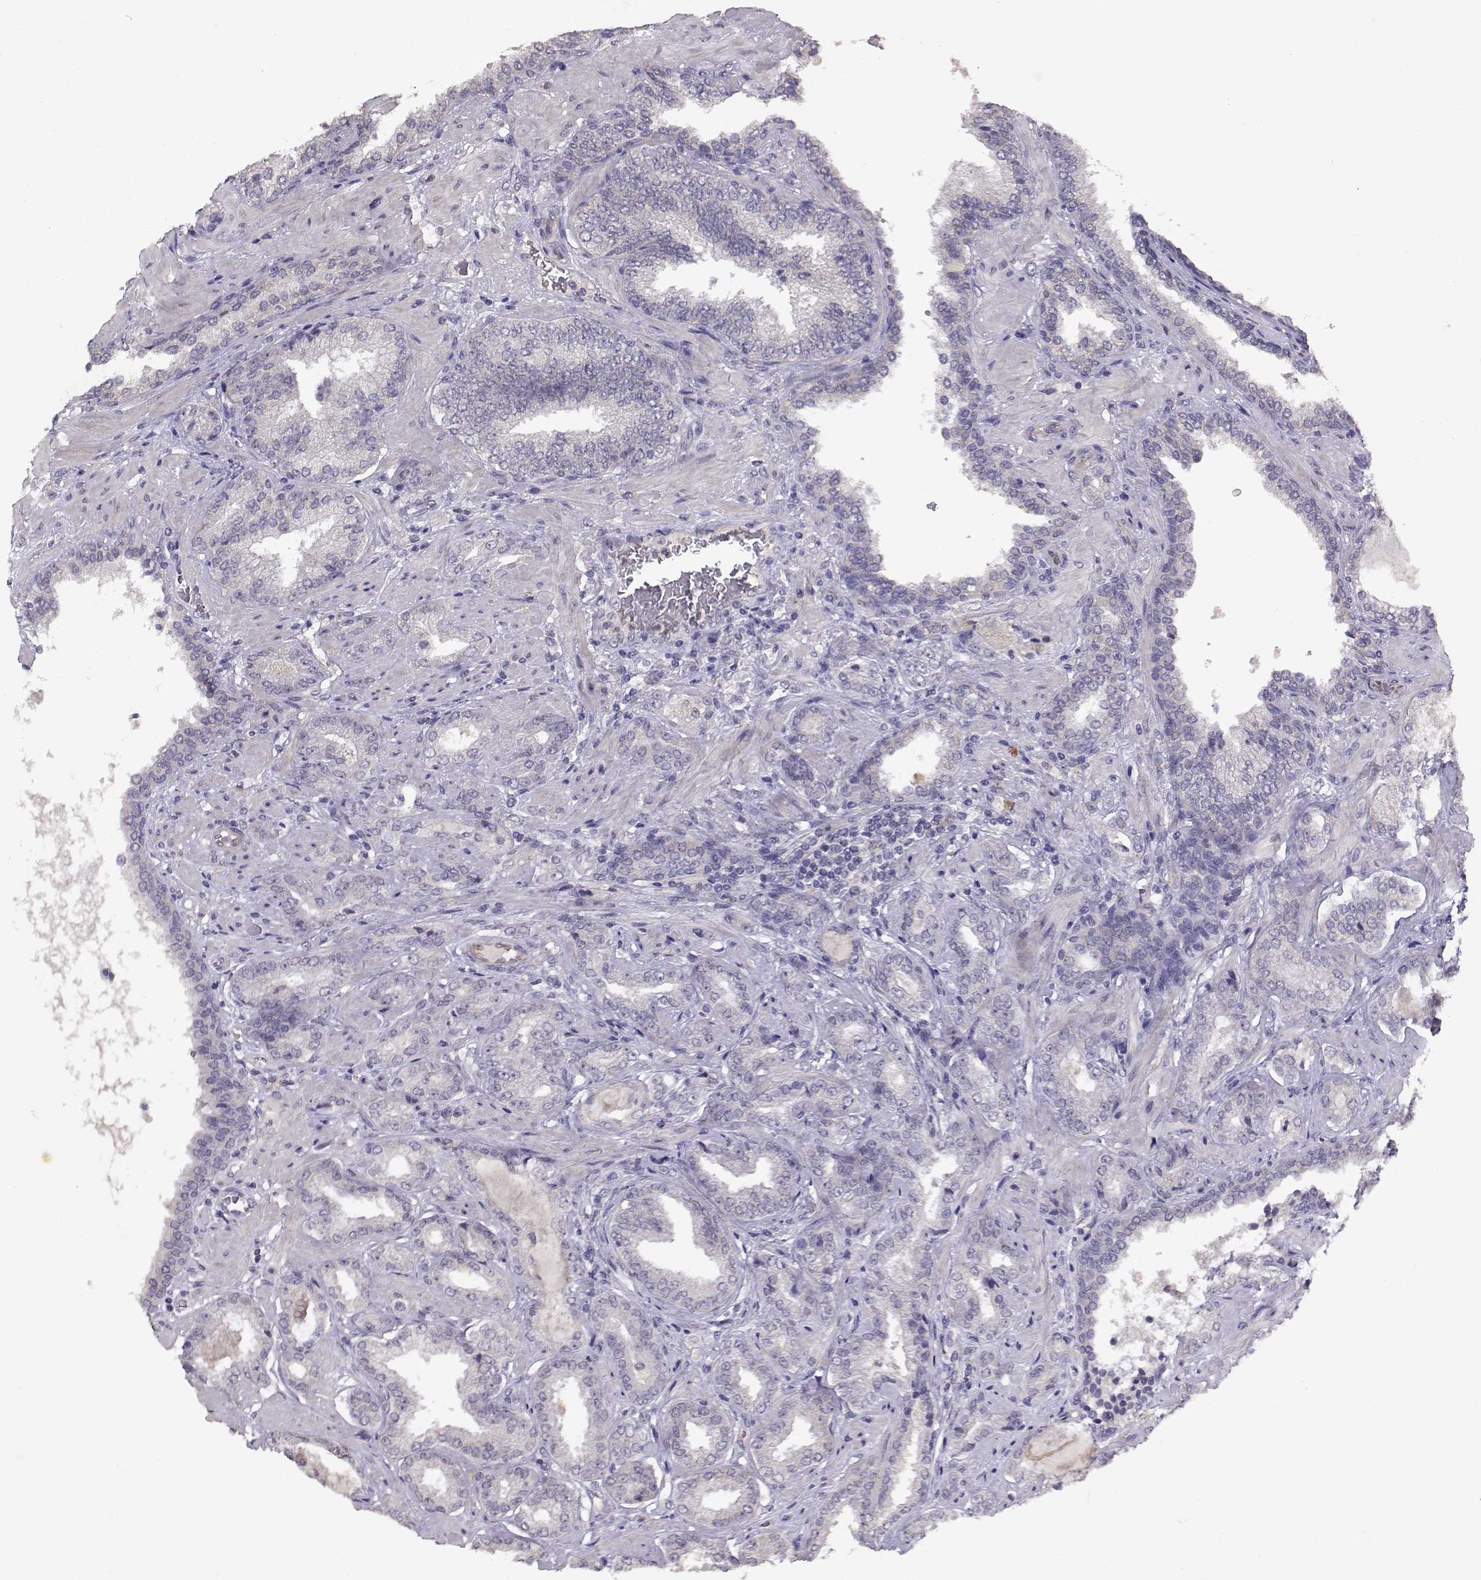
{"staining": {"intensity": "negative", "quantity": "none", "location": "none"}, "tissue": "prostate cancer", "cell_type": "Tumor cells", "image_type": "cancer", "snomed": [{"axis": "morphology", "description": "Adenocarcinoma, Low grade"}, {"axis": "topography", "description": "Prostate"}], "caption": "DAB immunohistochemical staining of prostate cancer displays no significant staining in tumor cells.", "gene": "BMX", "patient": {"sex": "male", "age": 68}}